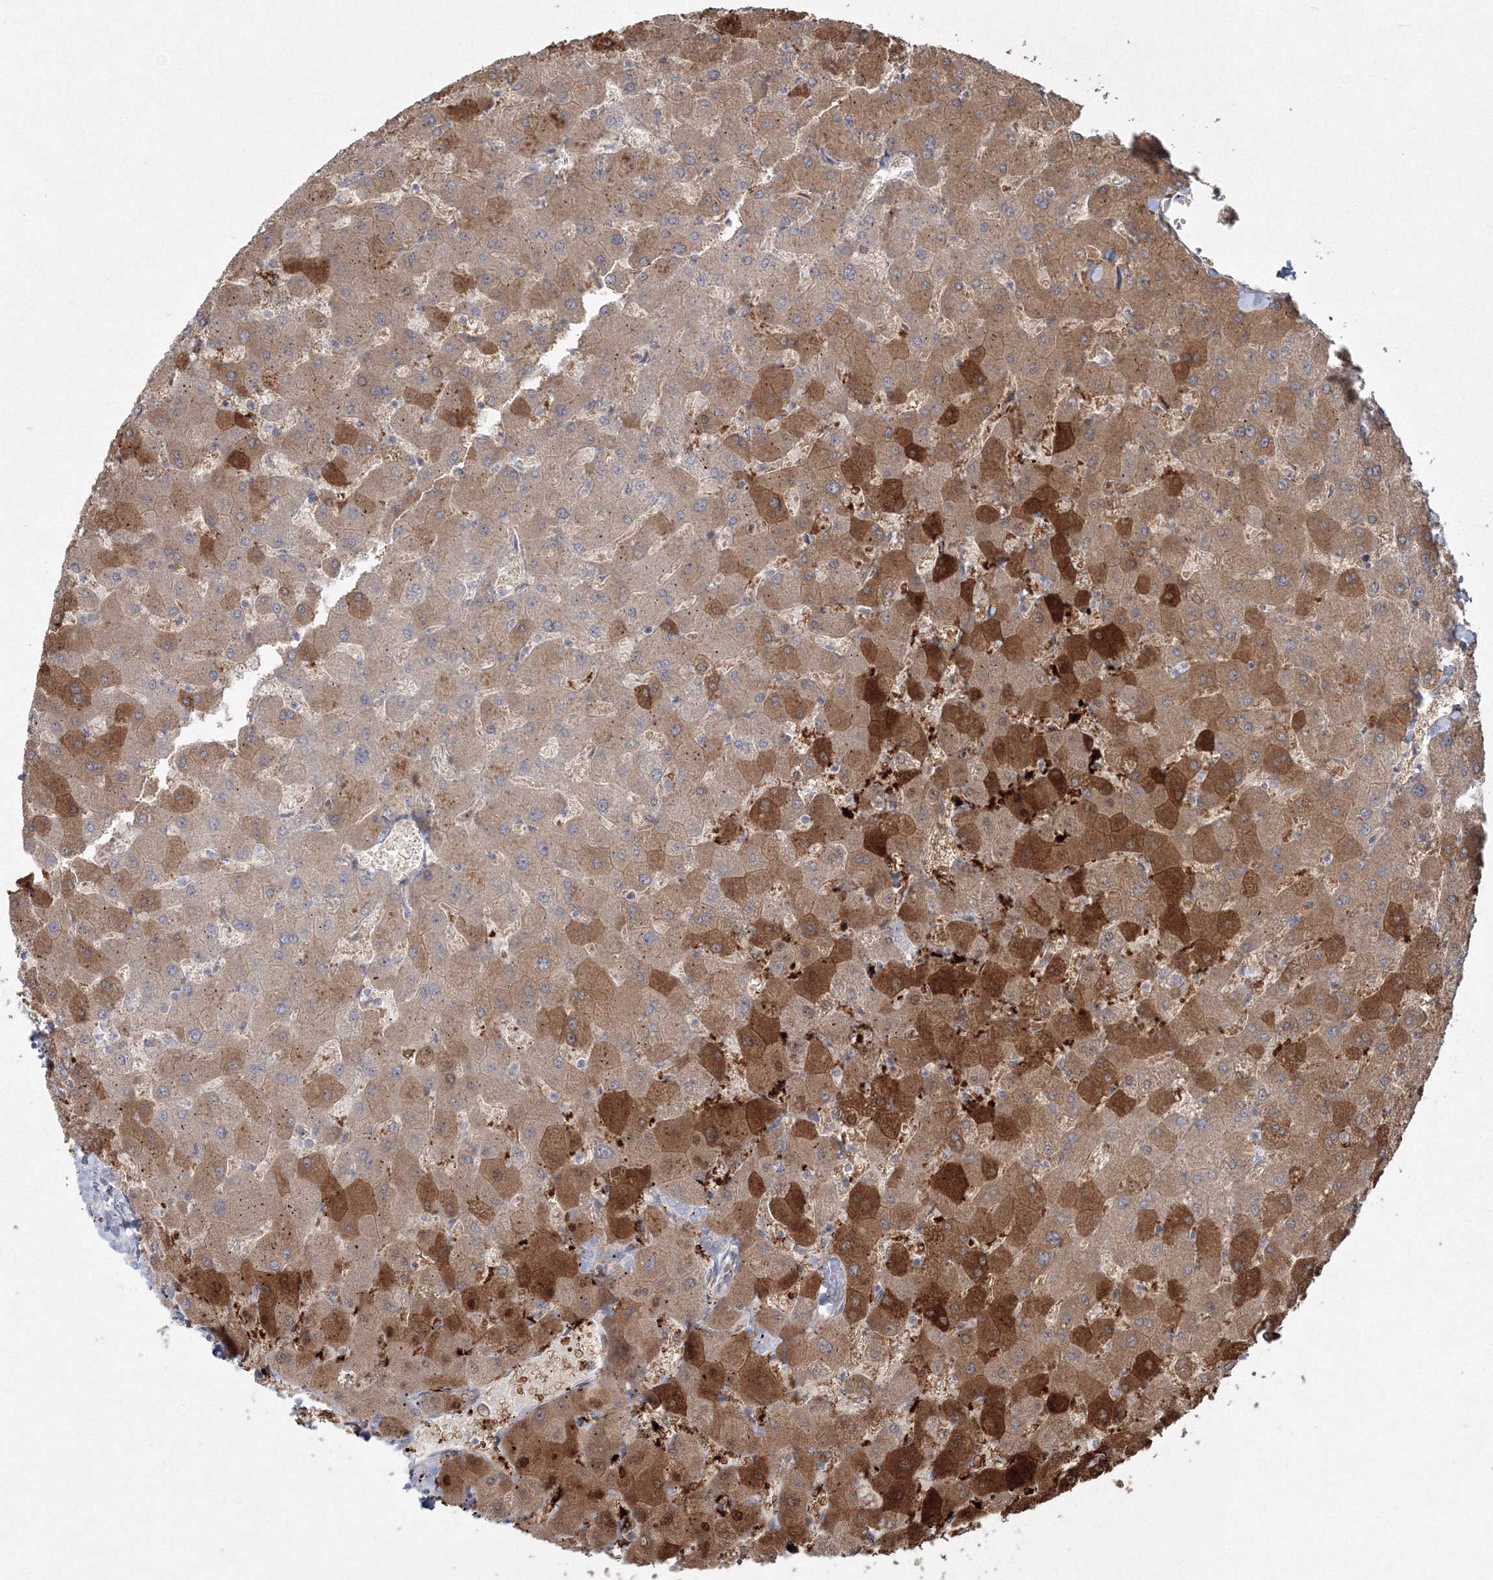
{"staining": {"intensity": "moderate", "quantity": "<25%", "location": "cytoplasmic/membranous"}, "tissue": "liver", "cell_type": "Cholangiocytes", "image_type": "normal", "snomed": [{"axis": "morphology", "description": "Normal tissue, NOS"}, {"axis": "topography", "description": "Liver"}], "caption": "A low amount of moderate cytoplasmic/membranous positivity is identified in approximately <25% of cholangiocytes in unremarkable liver.", "gene": "WDR49", "patient": {"sex": "female", "age": 63}}